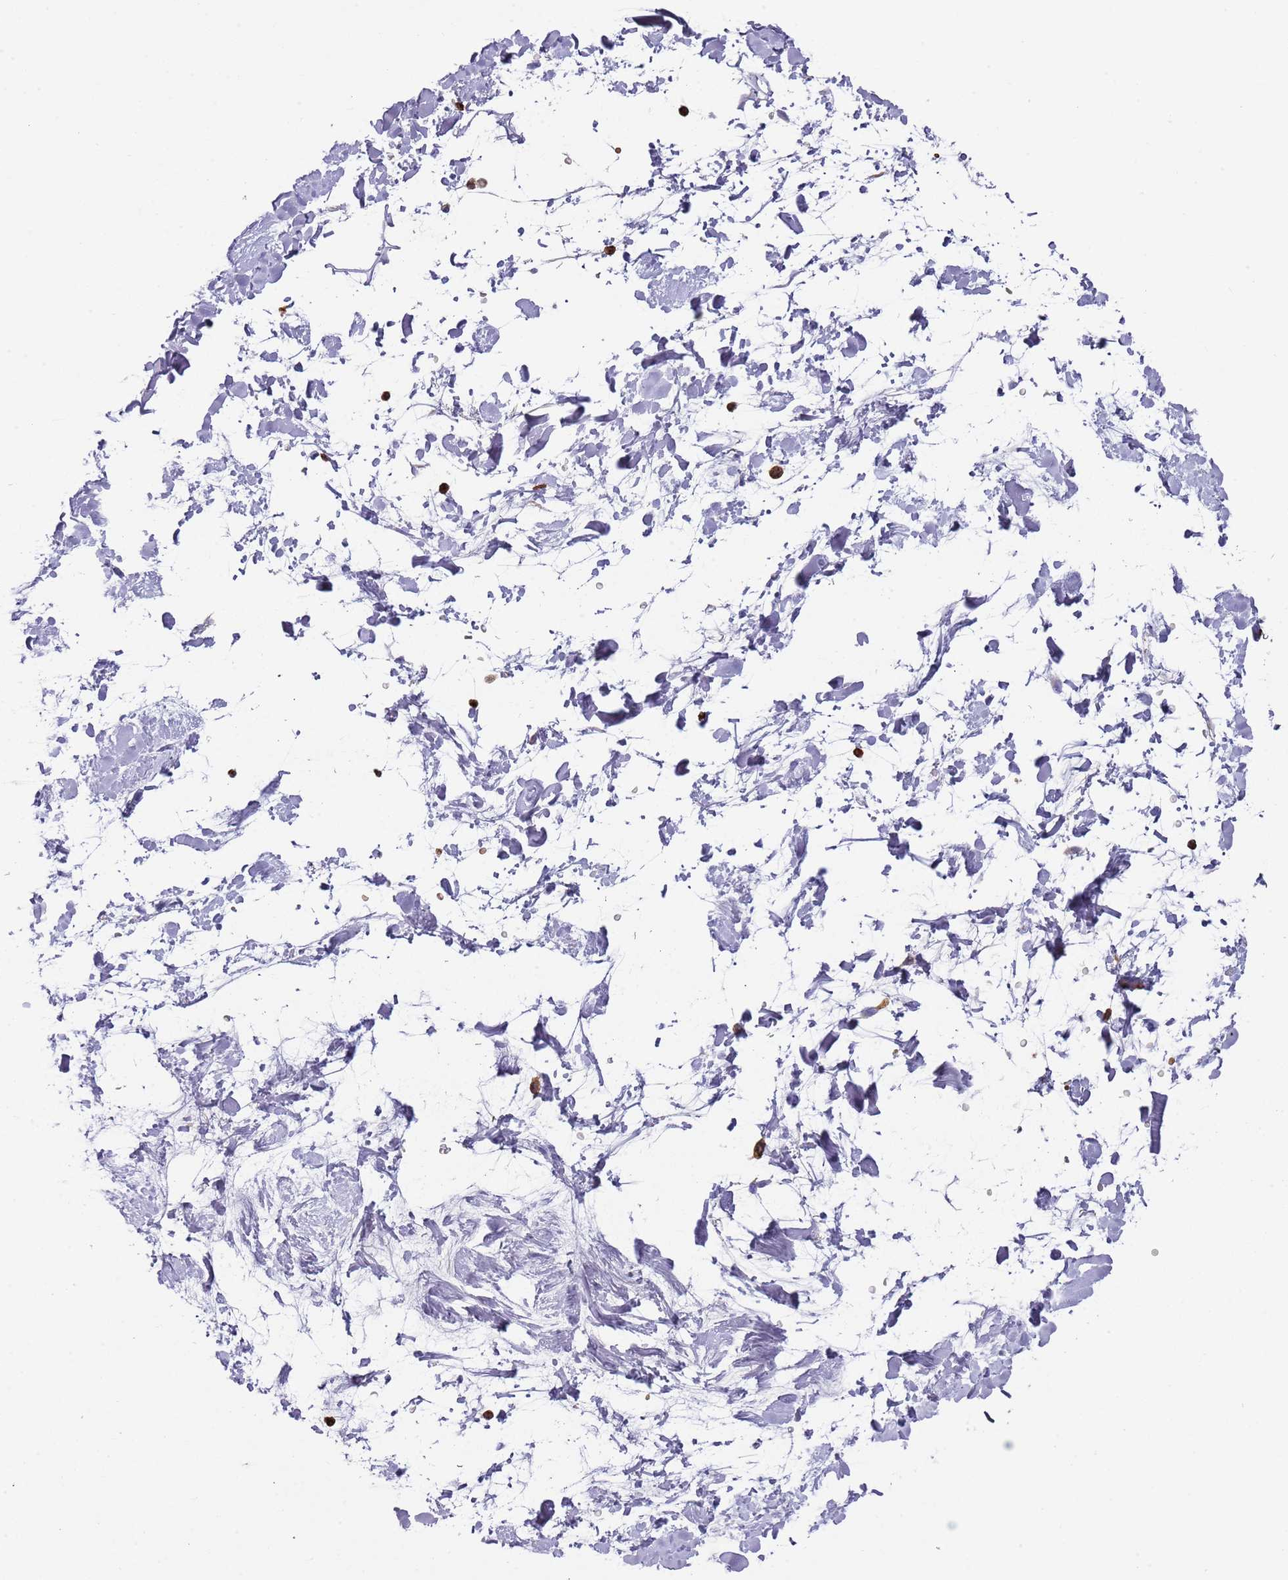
{"staining": {"intensity": "negative", "quantity": "none", "location": "none"}, "tissue": "adipose tissue", "cell_type": "Adipocytes", "image_type": "normal", "snomed": [{"axis": "morphology", "description": "Normal tissue, NOS"}, {"axis": "topography", "description": "Soft tissue"}], "caption": "Adipose tissue stained for a protein using immunohistochemistry (IHC) shows no expression adipocytes.", "gene": "TMEM251", "patient": {"sex": "male", "age": 72}}